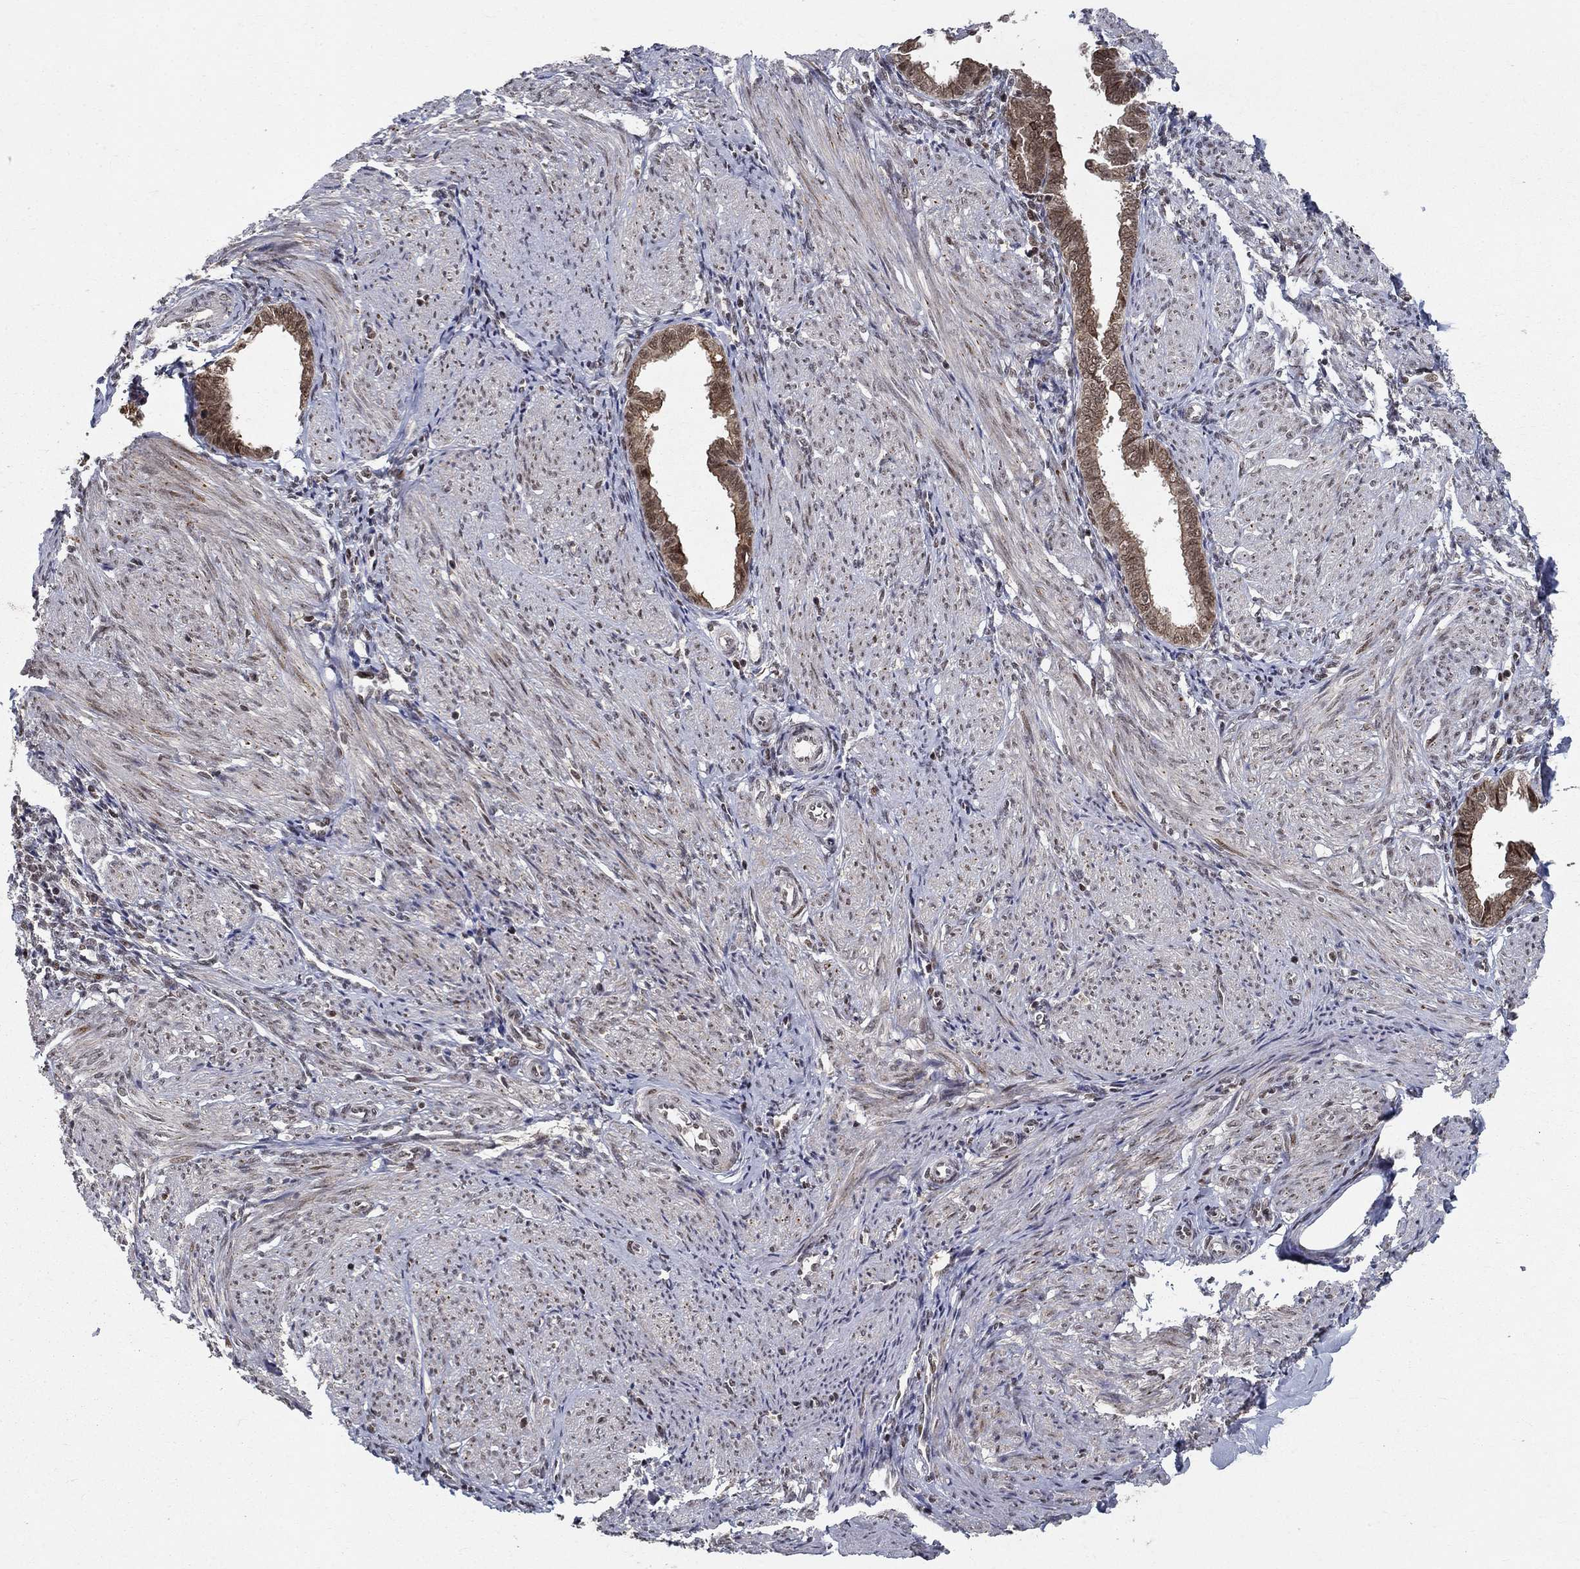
{"staining": {"intensity": "moderate", "quantity": "<25%", "location": "nuclear"}, "tissue": "endometrium", "cell_type": "Cells in endometrial stroma", "image_type": "normal", "snomed": [{"axis": "morphology", "description": "Normal tissue, NOS"}, {"axis": "topography", "description": "Endometrium"}], "caption": "This image shows immunohistochemistry (IHC) staining of normal endometrium, with low moderate nuclear expression in about <25% of cells in endometrial stroma.", "gene": "CDCA7L", "patient": {"sex": "female", "age": 37}}